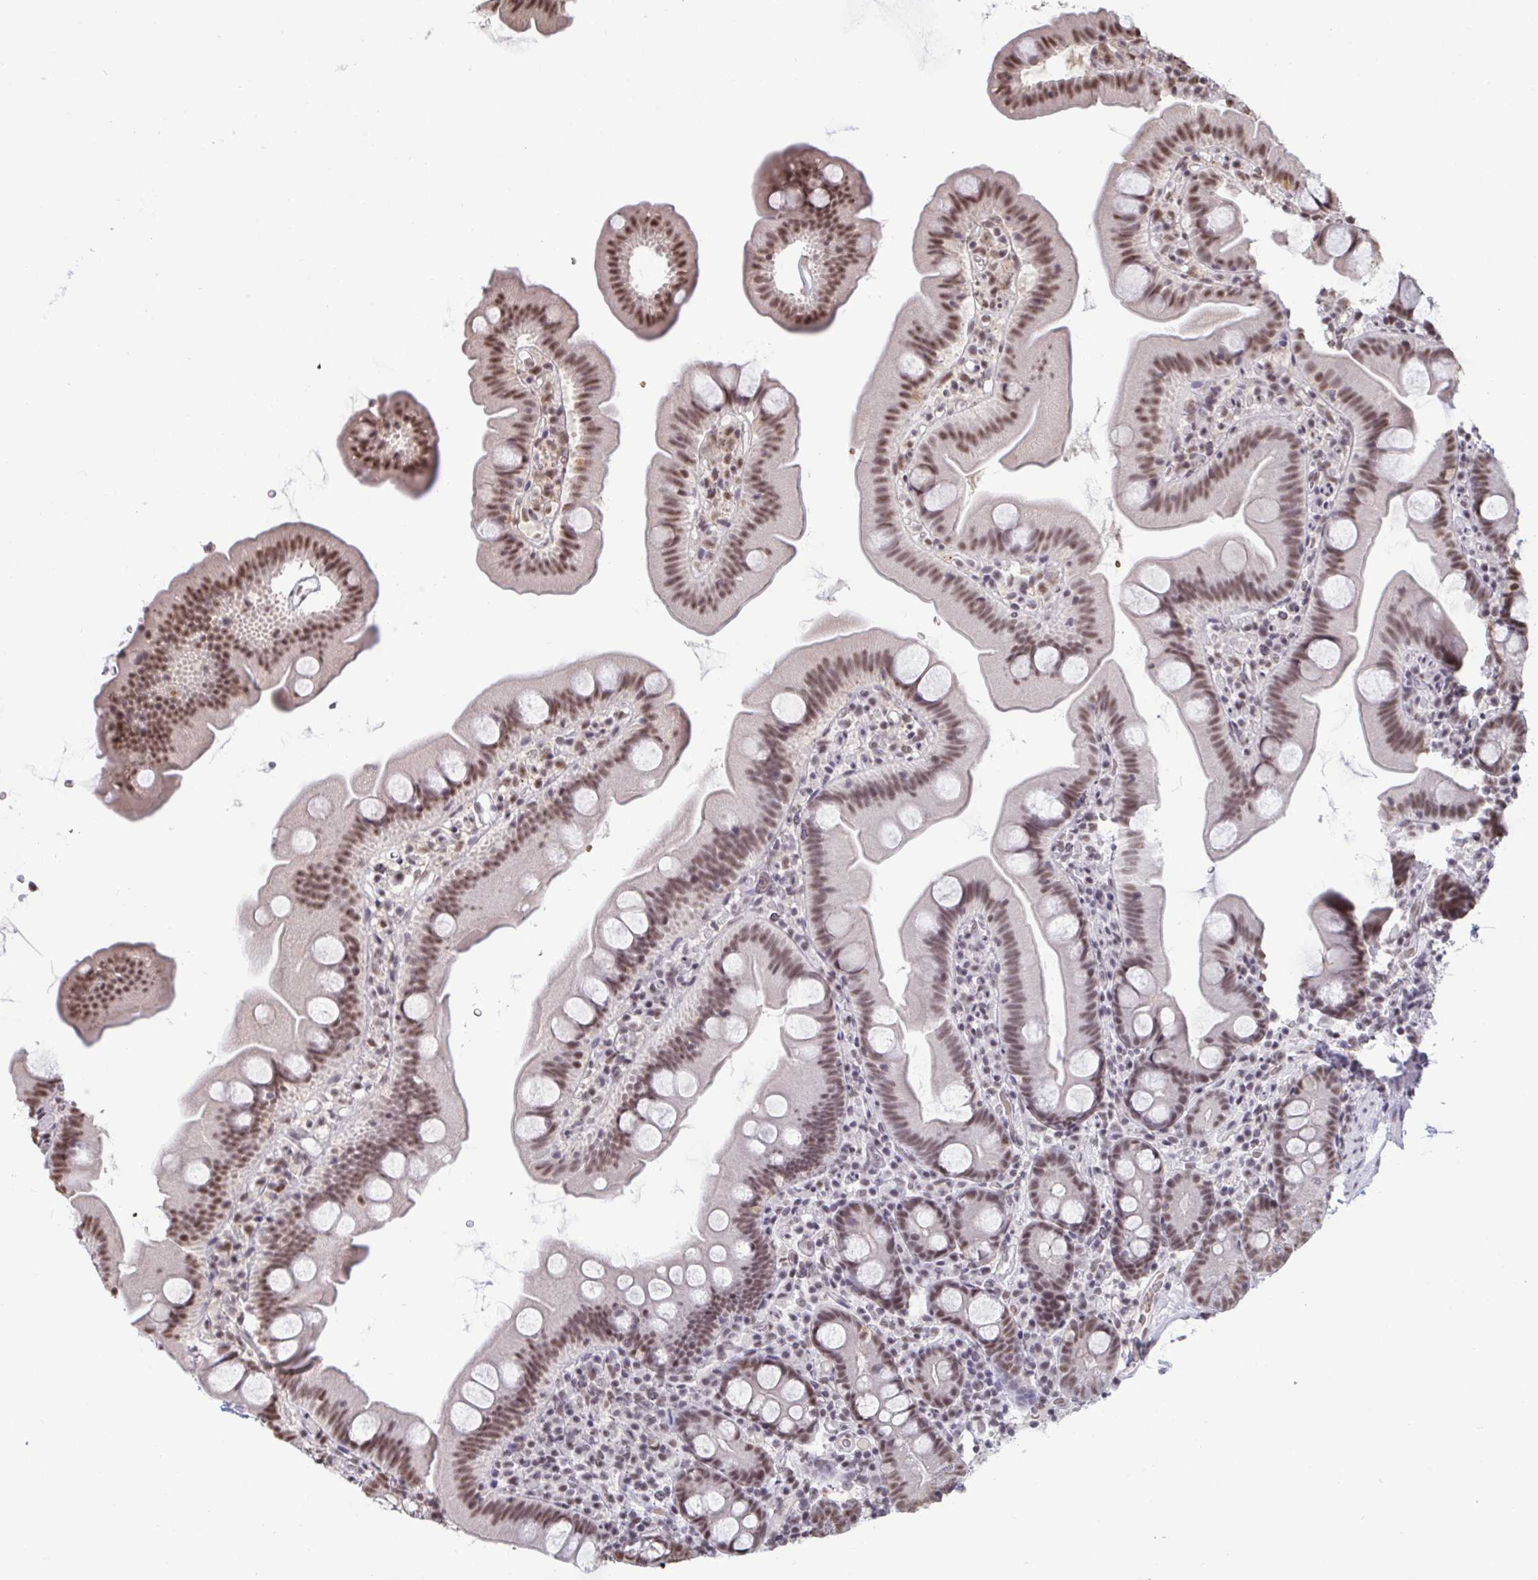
{"staining": {"intensity": "moderate", "quantity": ">75%", "location": "nuclear"}, "tissue": "small intestine", "cell_type": "Glandular cells", "image_type": "normal", "snomed": [{"axis": "morphology", "description": "Normal tissue, NOS"}, {"axis": "topography", "description": "Small intestine"}], "caption": "Glandular cells display moderate nuclear staining in about >75% of cells in benign small intestine.", "gene": "PUF60", "patient": {"sex": "female", "age": 68}}